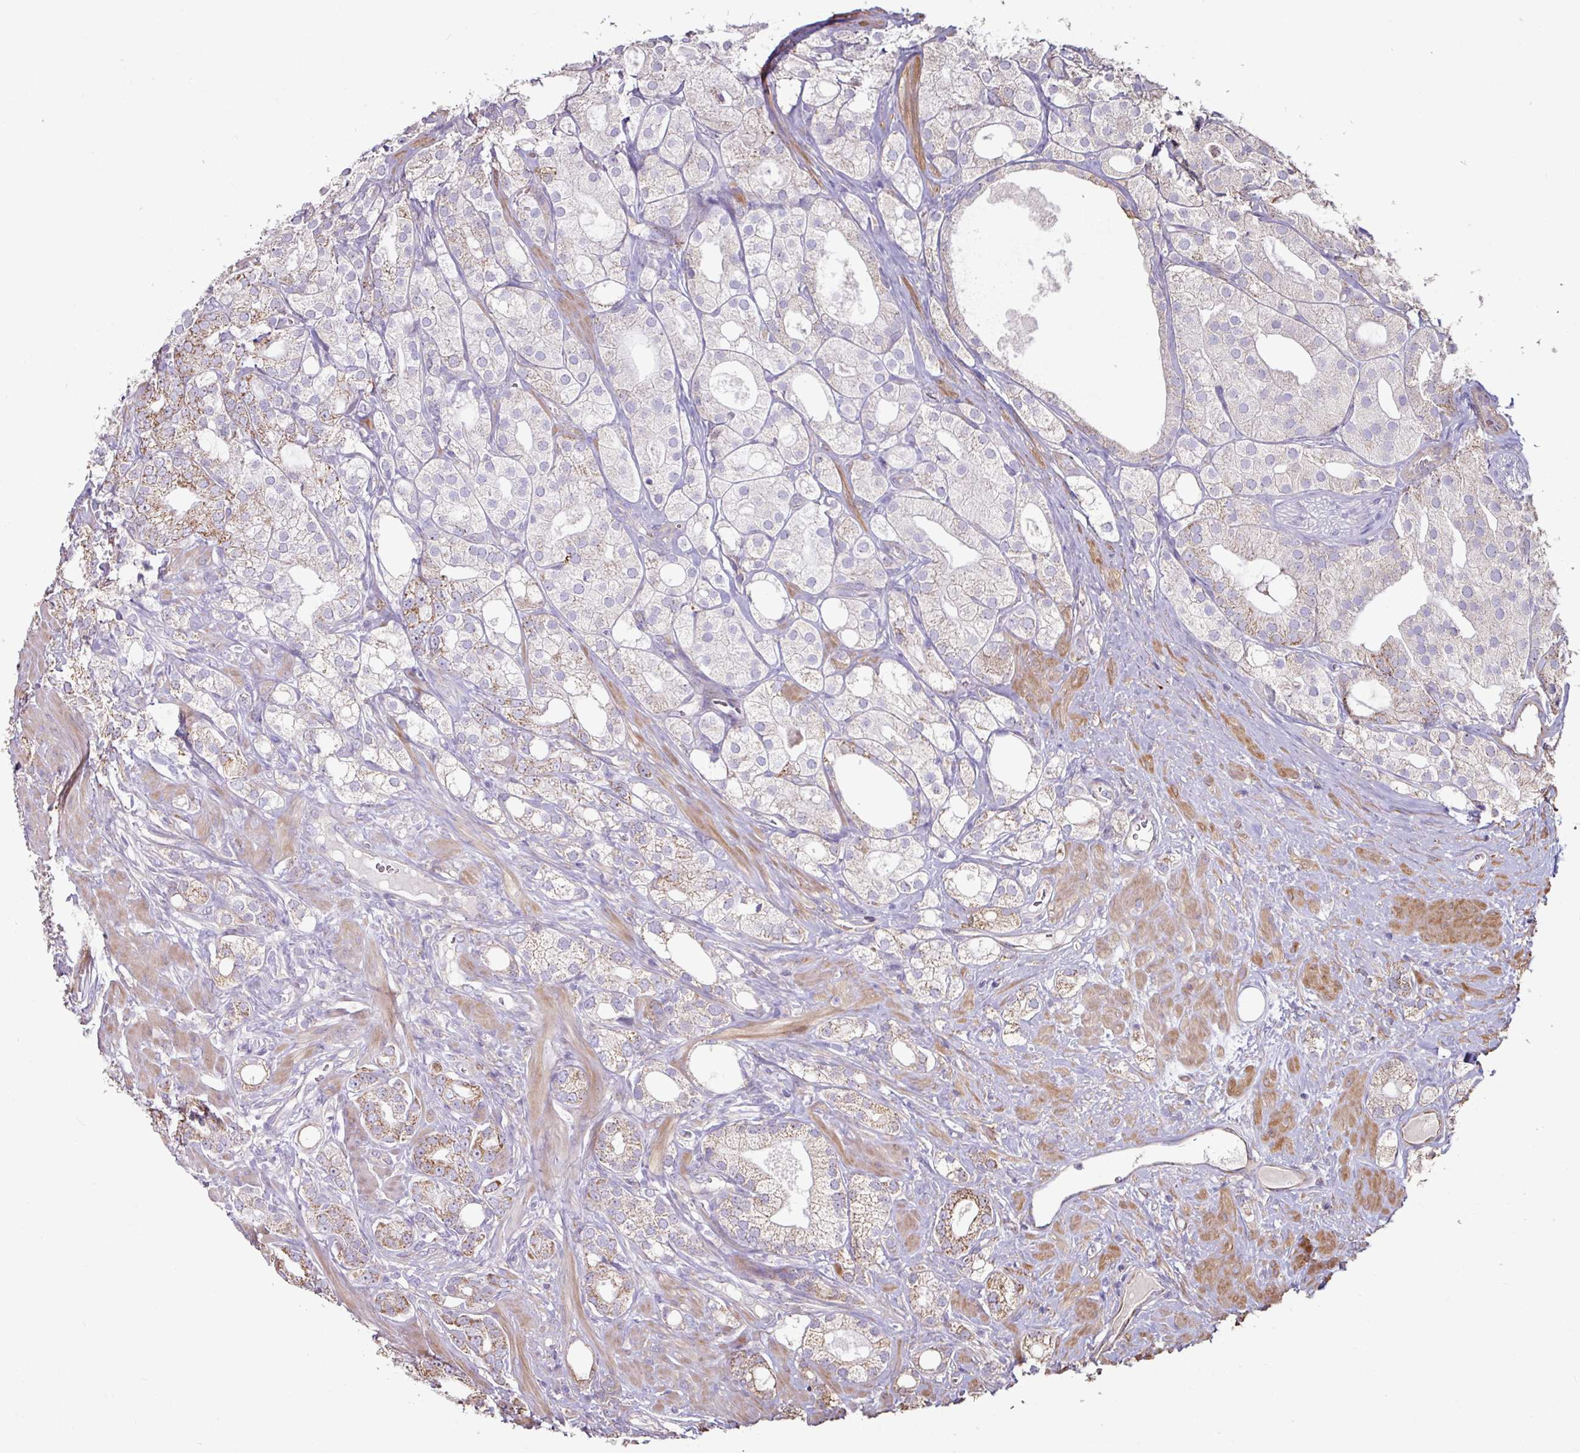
{"staining": {"intensity": "moderate", "quantity": "<25%", "location": "cytoplasmic/membranous"}, "tissue": "prostate cancer", "cell_type": "Tumor cells", "image_type": "cancer", "snomed": [{"axis": "morphology", "description": "Adenocarcinoma, High grade"}, {"axis": "topography", "description": "Prostate"}], "caption": "Protein expression analysis of human prostate cancer (adenocarcinoma (high-grade)) reveals moderate cytoplasmic/membranous positivity in approximately <25% of tumor cells. (DAB IHC, brown staining for protein, blue staining for nuclei).", "gene": "OR2D3", "patient": {"sex": "male", "age": 50}}